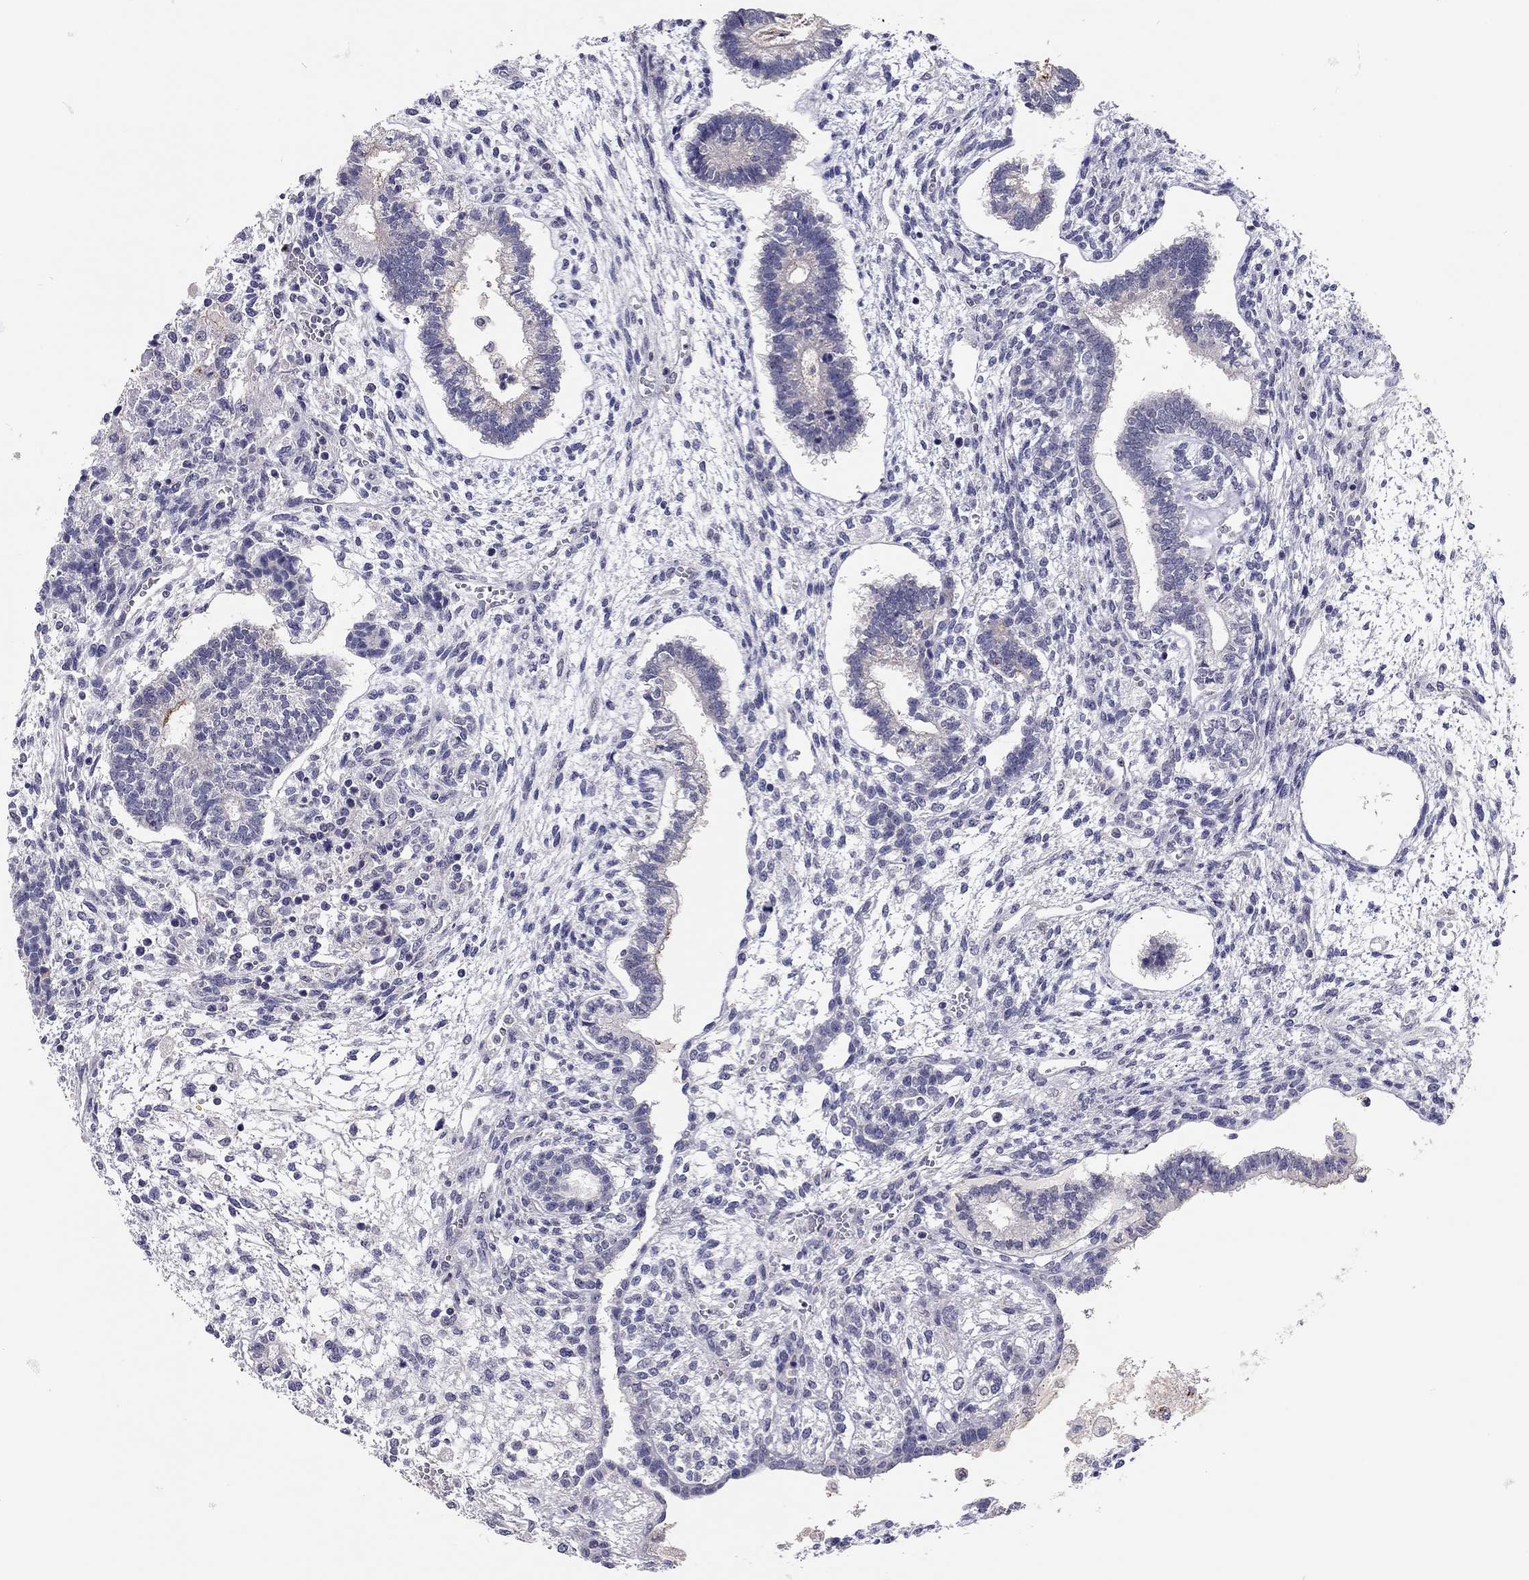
{"staining": {"intensity": "negative", "quantity": "none", "location": "none"}, "tissue": "testis cancer", "cell_type": "Tumor cells", "image_type": "cancer", "snomed": [{"axis": "morphology", "description": "Carcinoma, Embryonal, NOS"}, {"axis": "topography", "description": "Testis"}], "caption": "The micrograph exhibits no significant expression in tumor cells of testis cancer. Nuclei are stained in blue.", "gene": "SCARB1", "patient": {"sex": "male", "age": 37}}